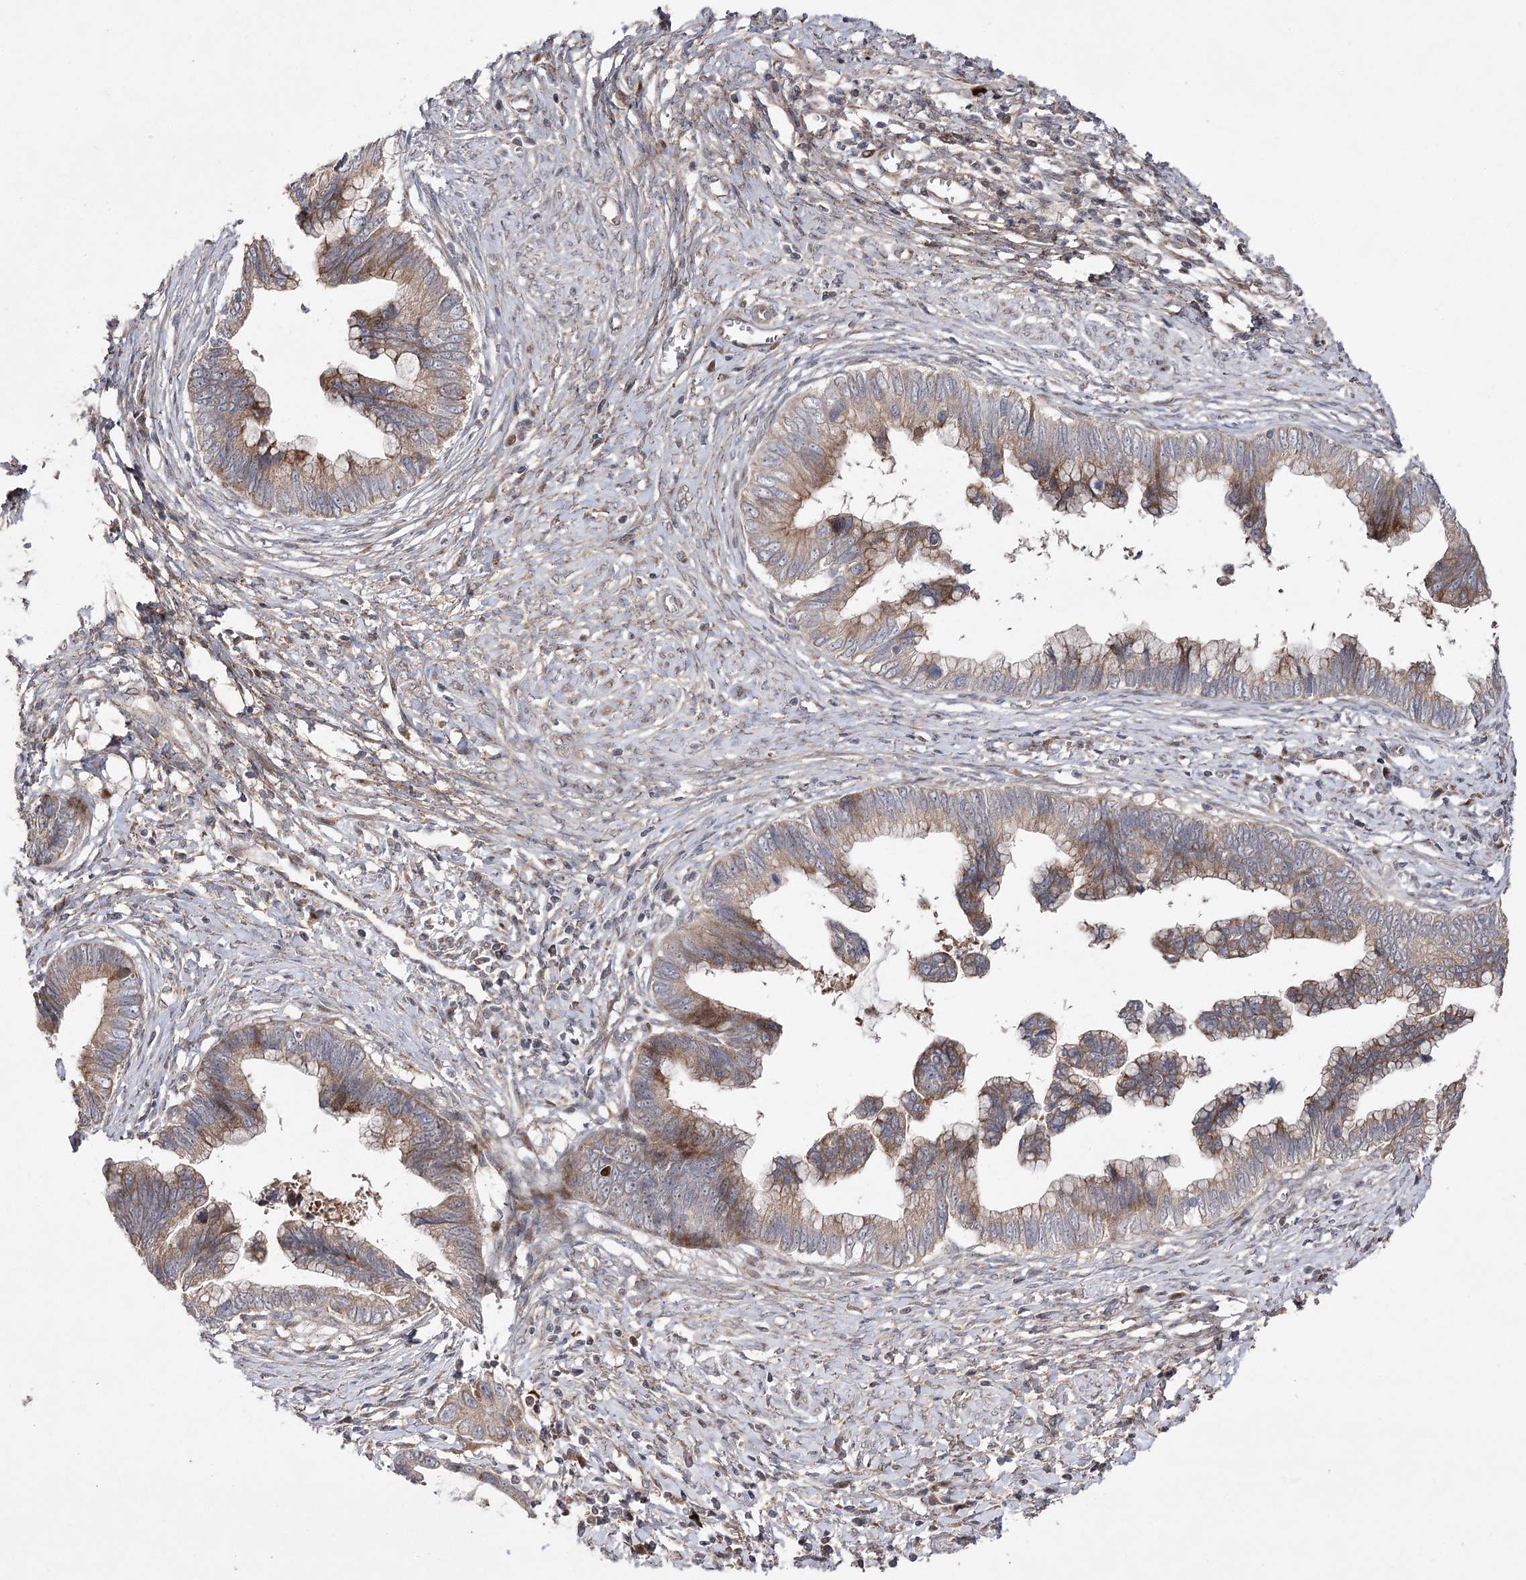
{"staining": {"intensity": "moderate", "quantity": "<25%", "location": "cytoplasmic/membranous"}, "tissue": "cervical cancer", "cell_type": "Tumor cells", "image_type": "cancer", "snomed": [{"axis": "morphology", "description": "Adenocarcinoma, NOS"}, {"axis": "topography", "description": "Cervix"}], "caption": "Cervical adenocarcinoma was stained to show a protein in brown. There is low levels of moderate cytoplasmic/membranous staining in about <25% of tumor cells.", "gene": "OBSL1", "patient": {"sex": "female", "age": 44}}